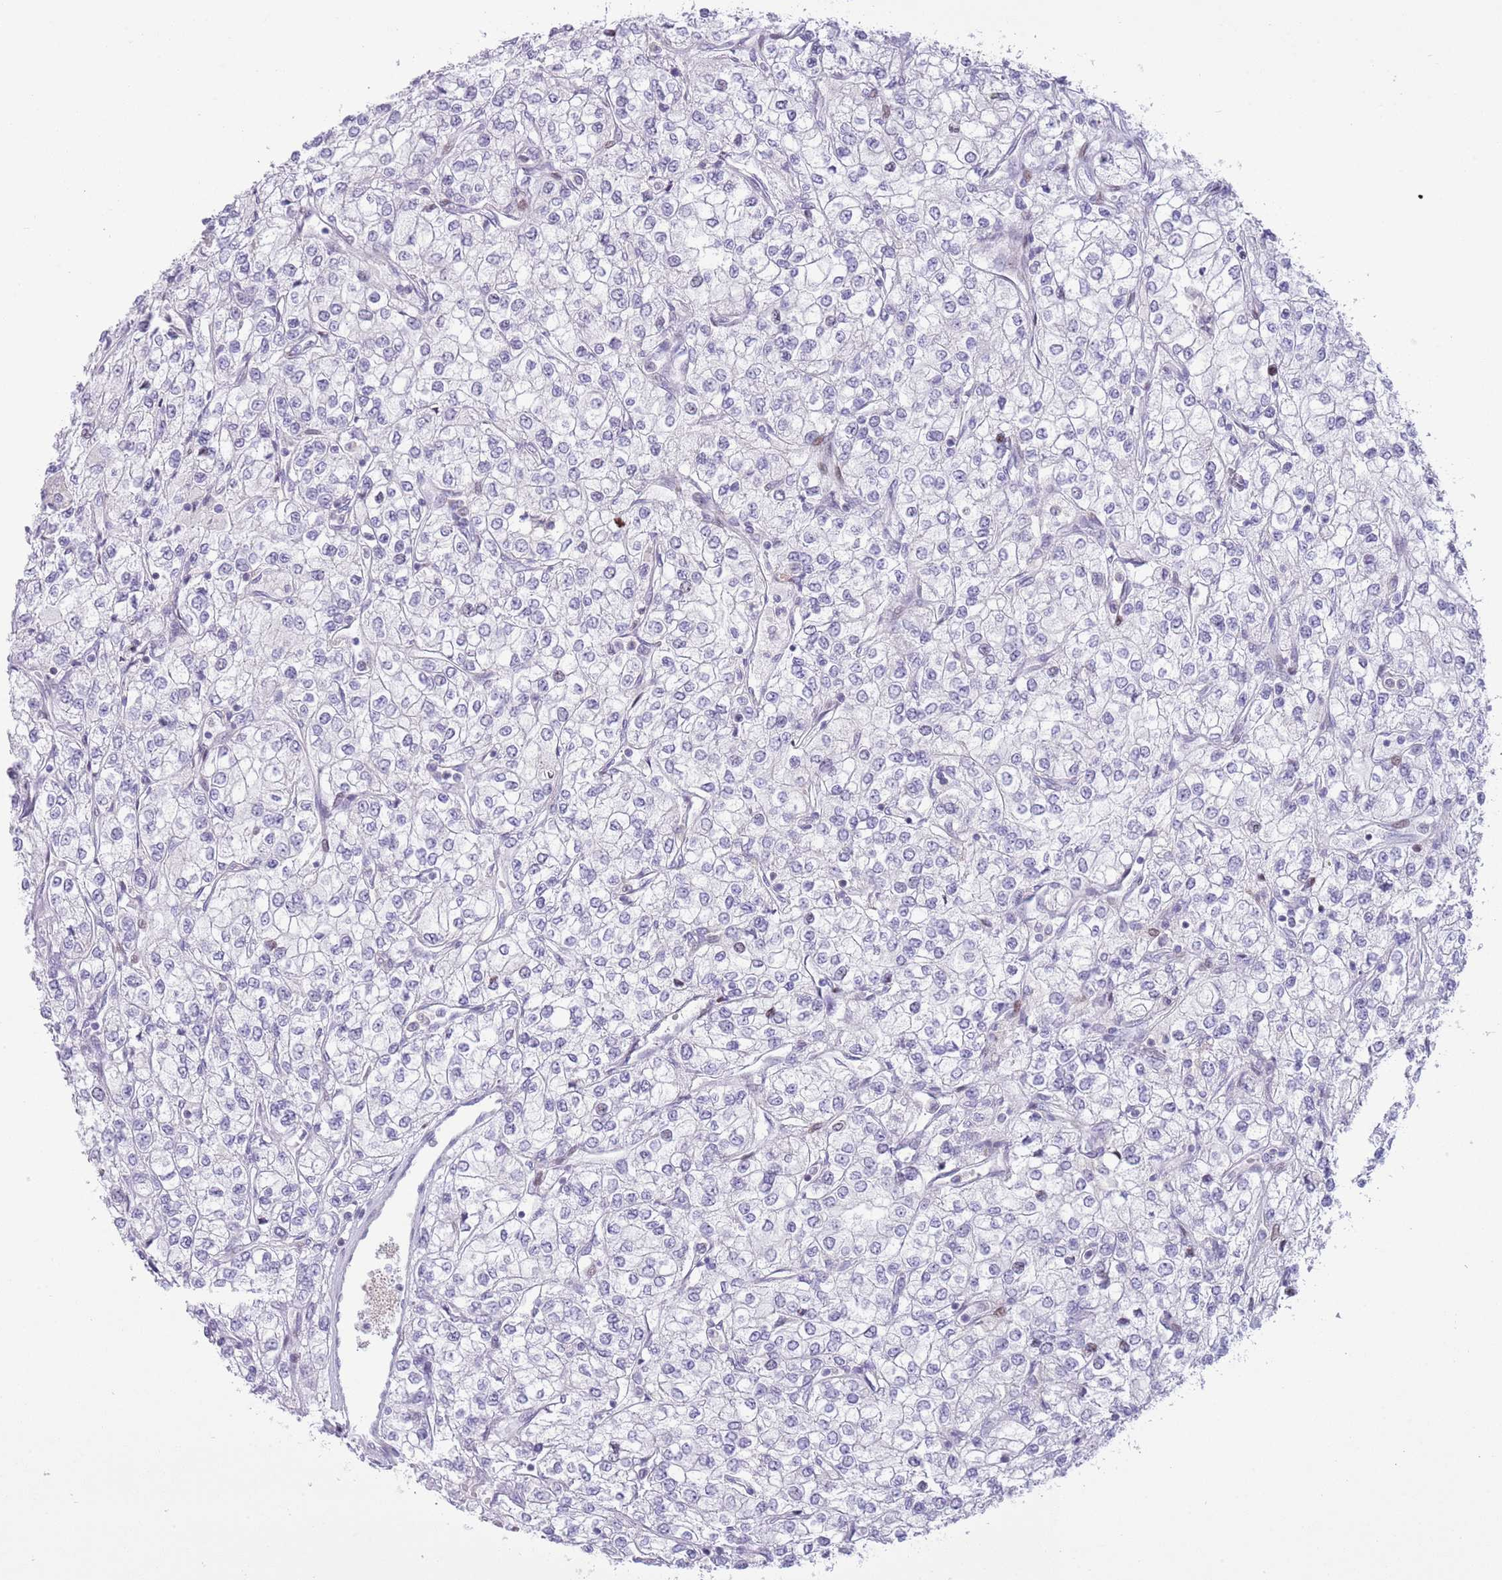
{"staining": {"intensity": "negative", "quantity": "none", "location": "none"}, "tissue": "renal cancer", "cell_type": "Tumor cells", "image_type": "cancer", "snomed": [{"axis": "morphology", "description": "Adenocarcinoma, NOS"}, {"axis": "topography", "description": "Kidney"}], "caption": "This is an IHC micrograph of renal adenocarcinoma. There is no positivity in tumor cells.", "gene": "ANO8", "patient": {"sex": "male", "age": 80}}